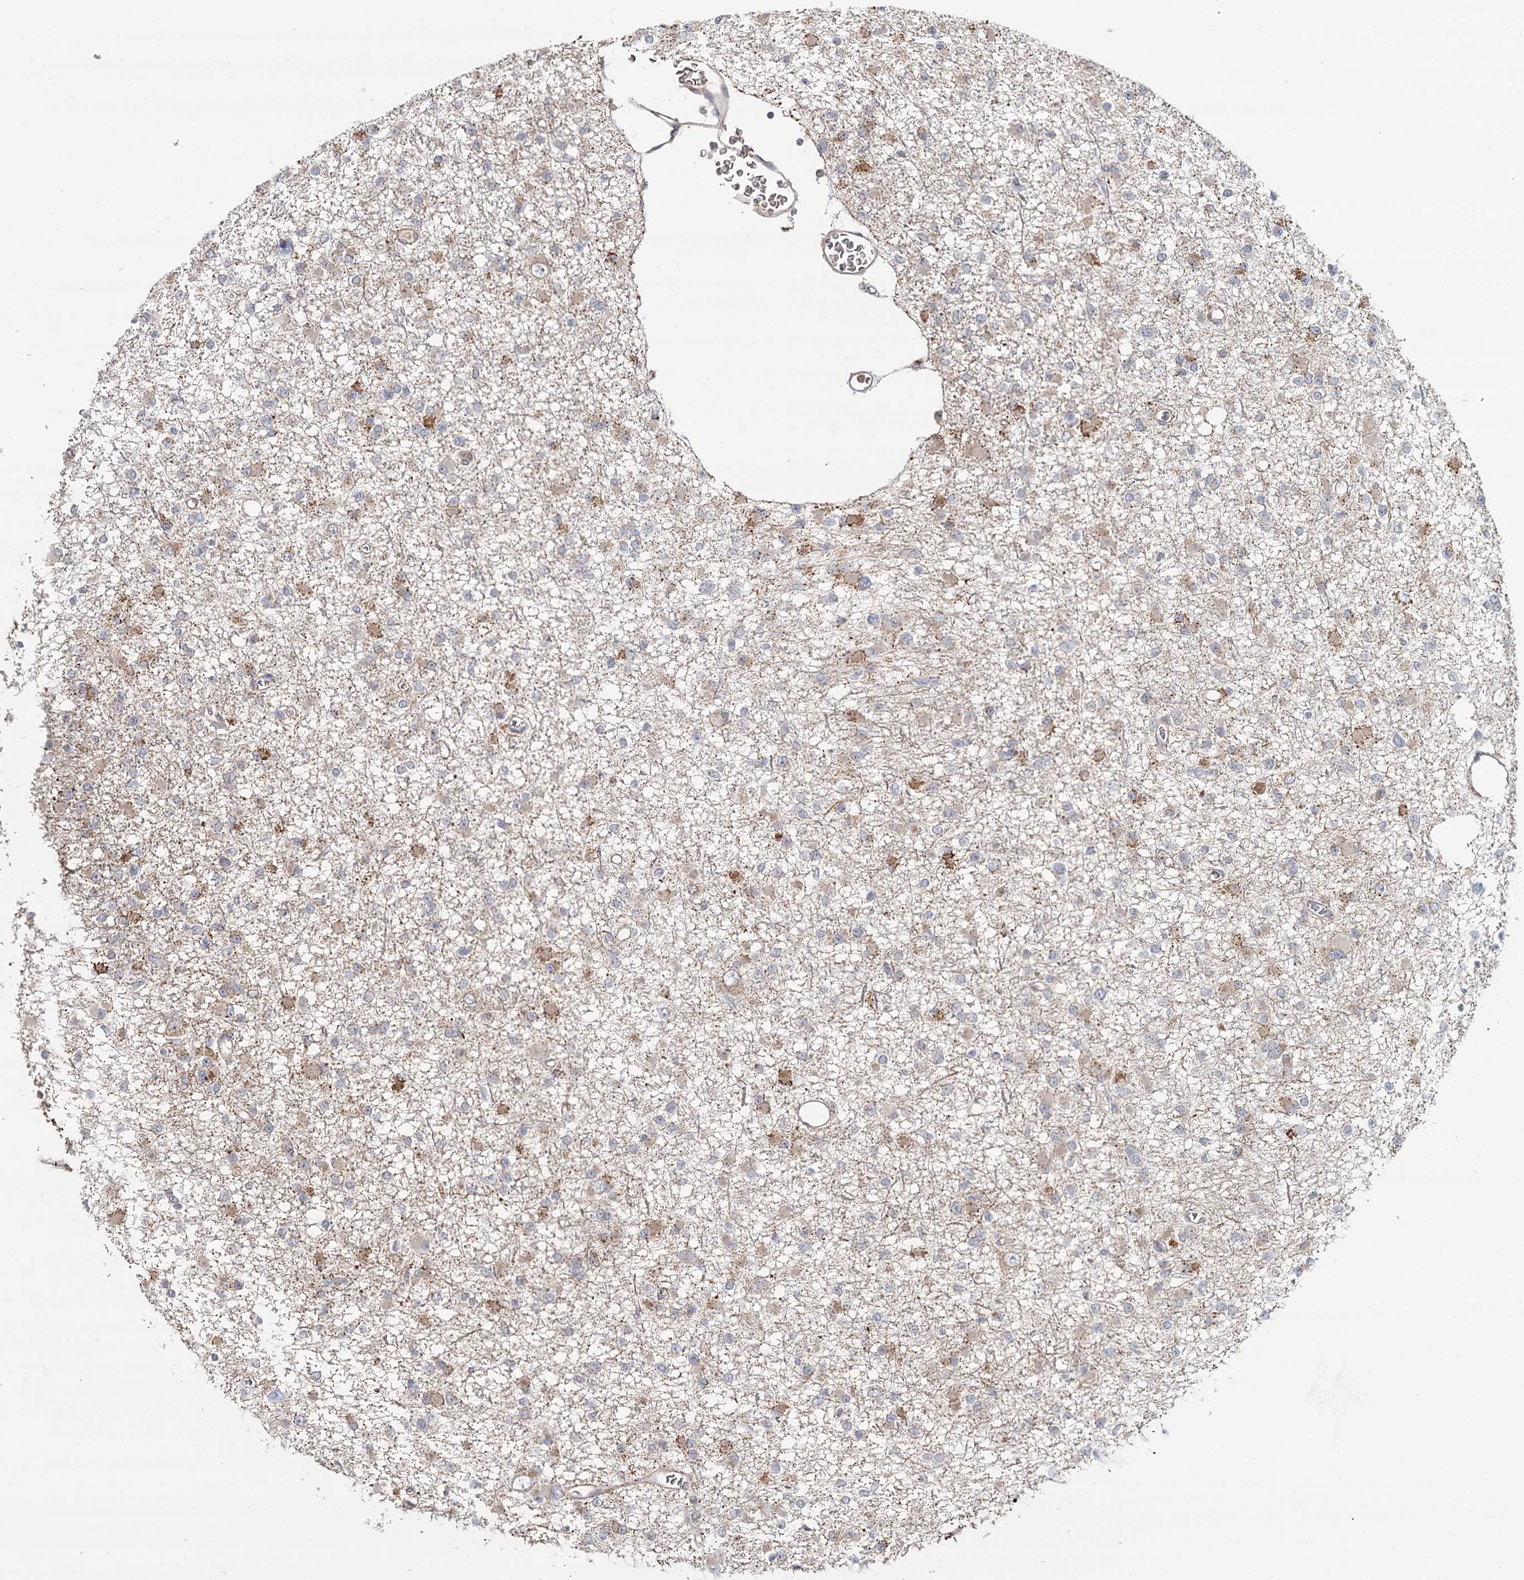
{"staining": {"intensity": "moderate", "quantity": "<25%", "location": "cytoplasmic/membranous"}, "tissue": "glioma", "cell_type": "Tumor cells", "image_type": "cancer", "snomed": [{"axis": "morphology", "description": "Glioma, malignant, Low grade"}, {"axis": "topography", "description": "Brain"}], "caption": "Glioma was stained to show a protein in brown. There is low levels of moderate cytoplasmic/membranous expression in approximately <25% of tumor cells. Using DAB (brown) and hematoxylin (blue) stains, captured at high magnification using brightfield microscopy.", "gene": "CDC123", "patient": {"sex": "female", "age": 22}}